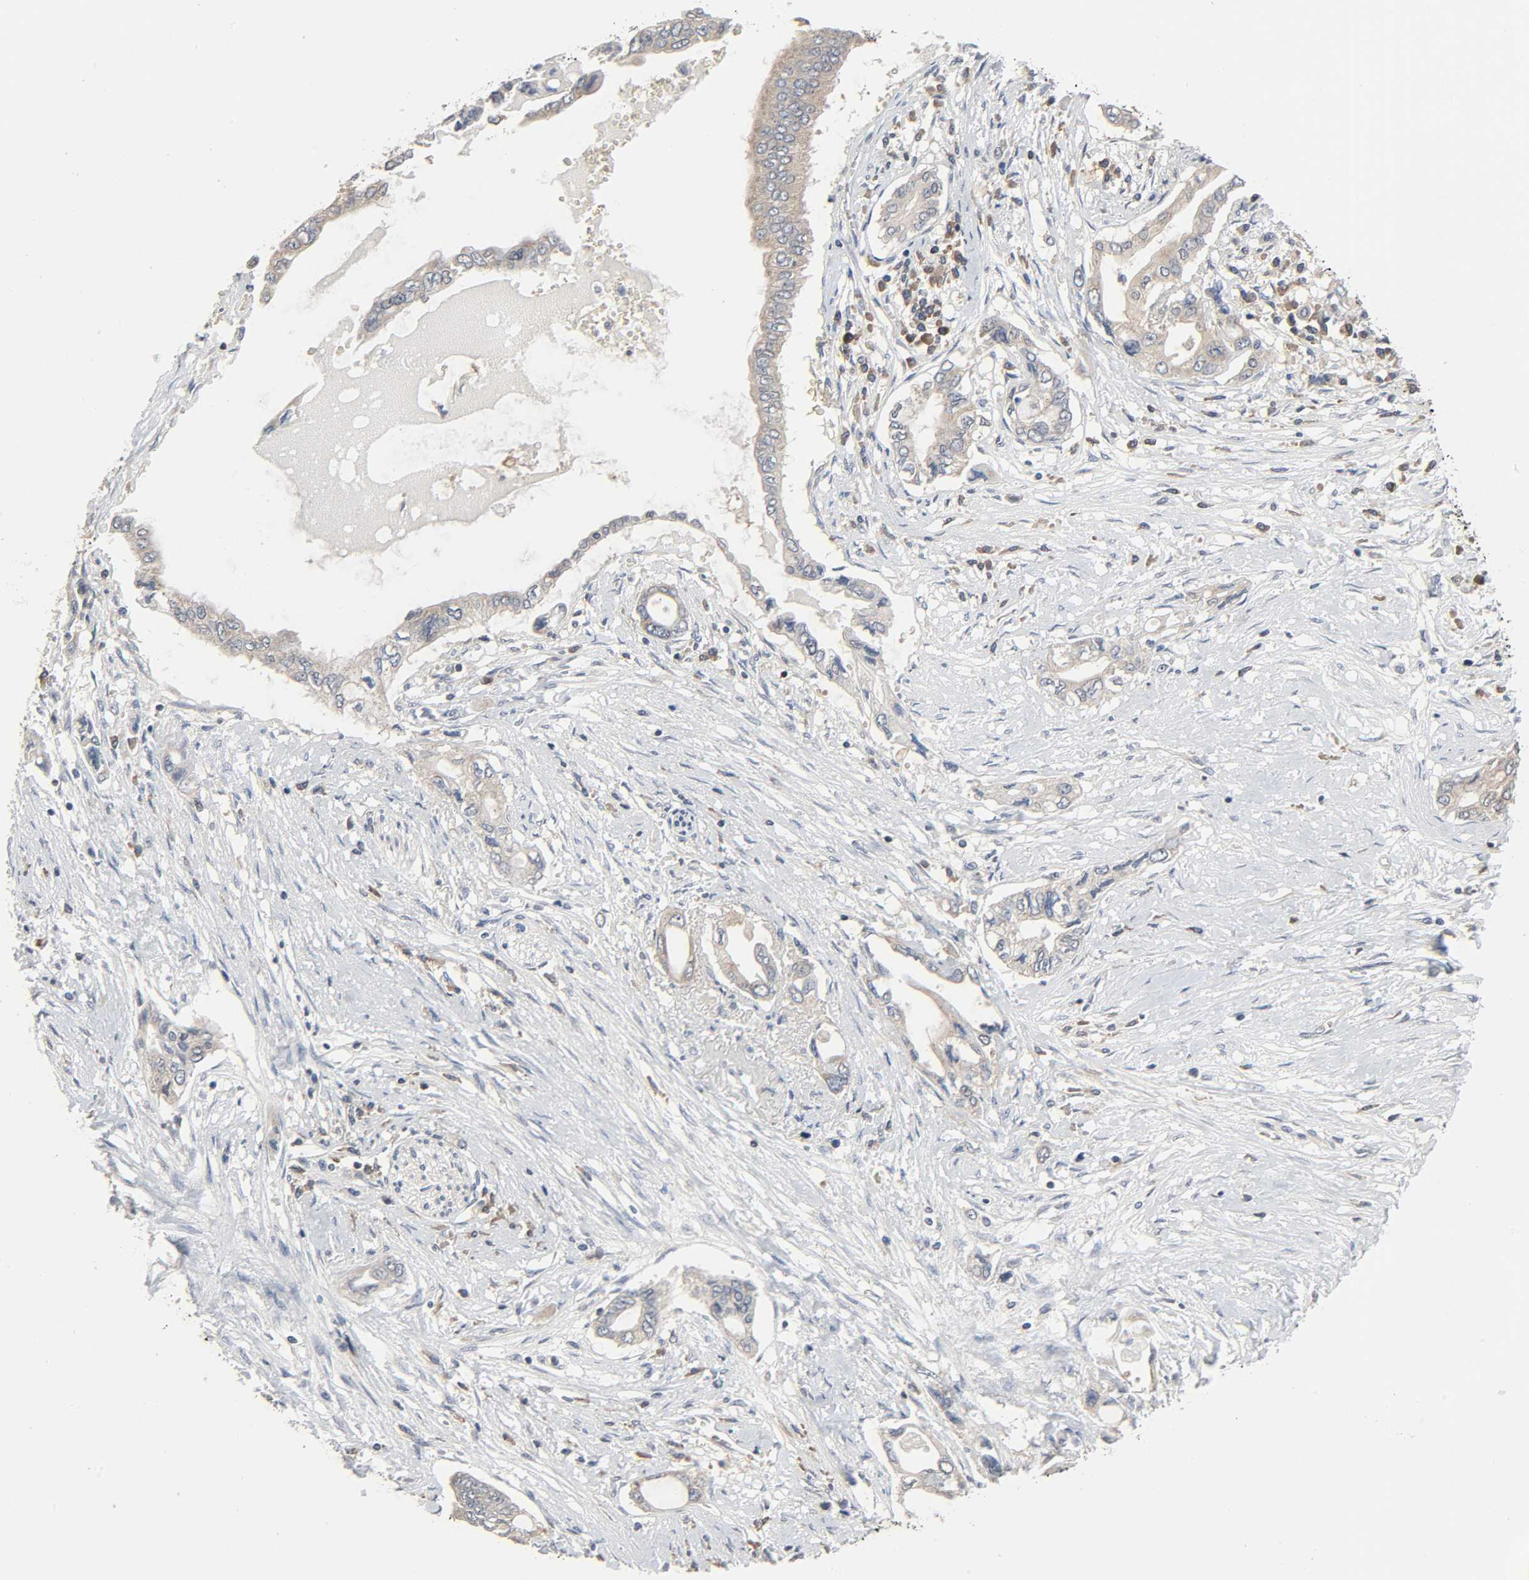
{"staining": {"intensity": "moderate", "quantity": "25%-75%", "location": "cytoplasmic/membranous"}, "tissue": "pancreatic cancer", "cell_type": "Tumor cells", "image_type": "cancer", "snomed": [{"axis": "morphology", "description": "Adenocarcinoma, NOS"}, {"axis": "topography", "description": "Pancreas"}], "caption": "Moderate cytoplasmic/membranous positivity for a protein is appreciated in about 25%-75% of tumor cells of pancreatic adenocarcinoma using immunohistochemistry (IHC).", "gene": "PLEKHA2", "patient": {"sex": "female", "age": 57}}